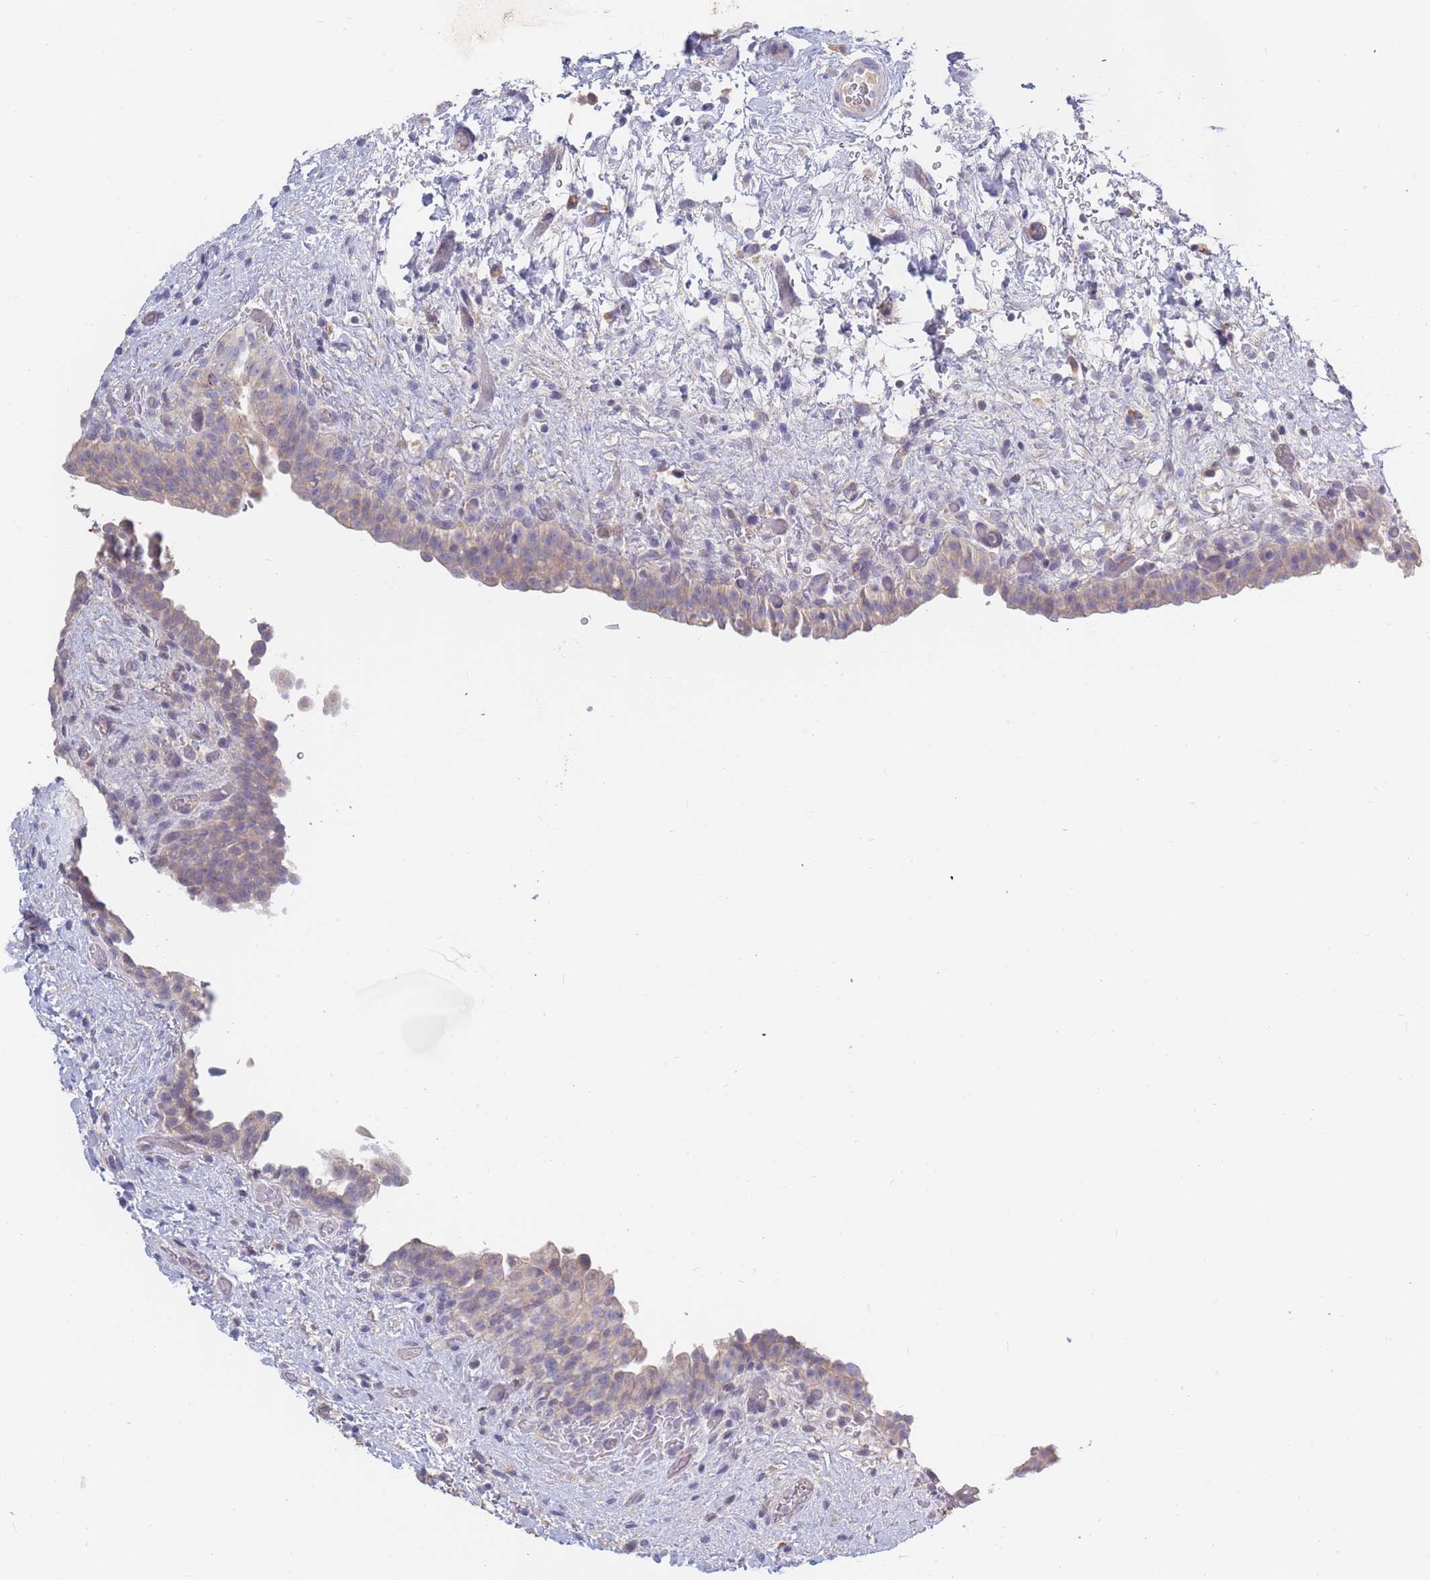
{"staining": {"intensity": "weak", "quantity": "<25%", "location": "cytoplasmic/membranous"}, "tissue": "urinary bladder", "cell_type": "Urothelial cells", "image_type": "normal", "snomed": [{"axis": "morphology", "description": "Normal tissue, NOS"}, {"axis": "topography", "description": "Urinary bladder"}], "caption": "Protein analysis of unremarkable urinary bladder shows no significant expression in urothelial cells. Nuclei are stained in blue.", "gene": "BORCS5", "patient": {"sex": "male", "age": 69}}